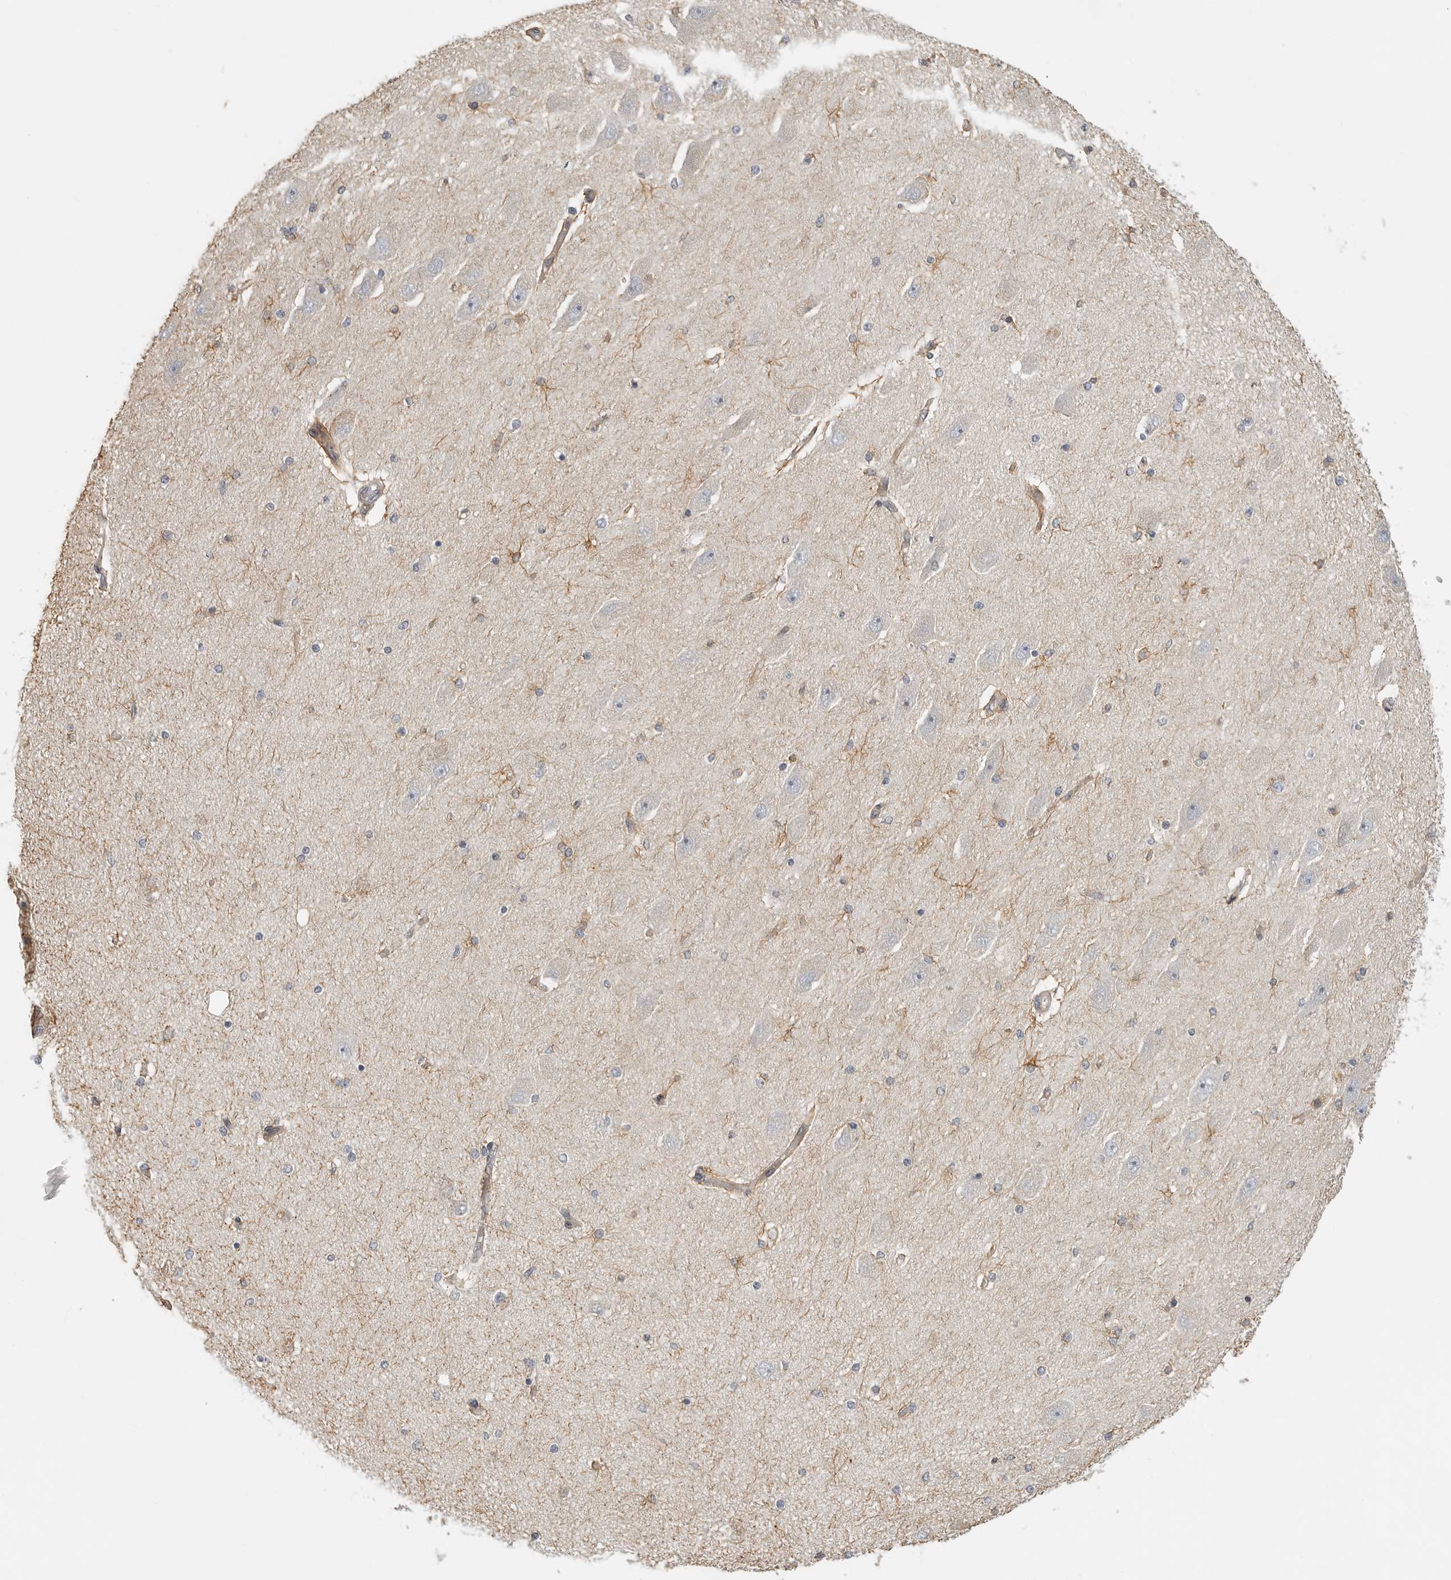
{"staining": {"intensity": "moderate", "quantity": "<25%", "location": "cytoplasmic/membranous"}, "tissue": "hippocampus", "cell_type": "Glial cells", "image_type": "normal", "snomed": [{"axis": "morphology", "description": "Normal tissue, NOS"}, {"axis": "topography", "description": "Hippocampus"}], "caption": "A low amount of moderate cytoplasmic/membranous staining is seen in about <25% of glial cells in benign hippocampus.", "gene": "RXFP3", "patient": {"sex": "female", "age": 54}}